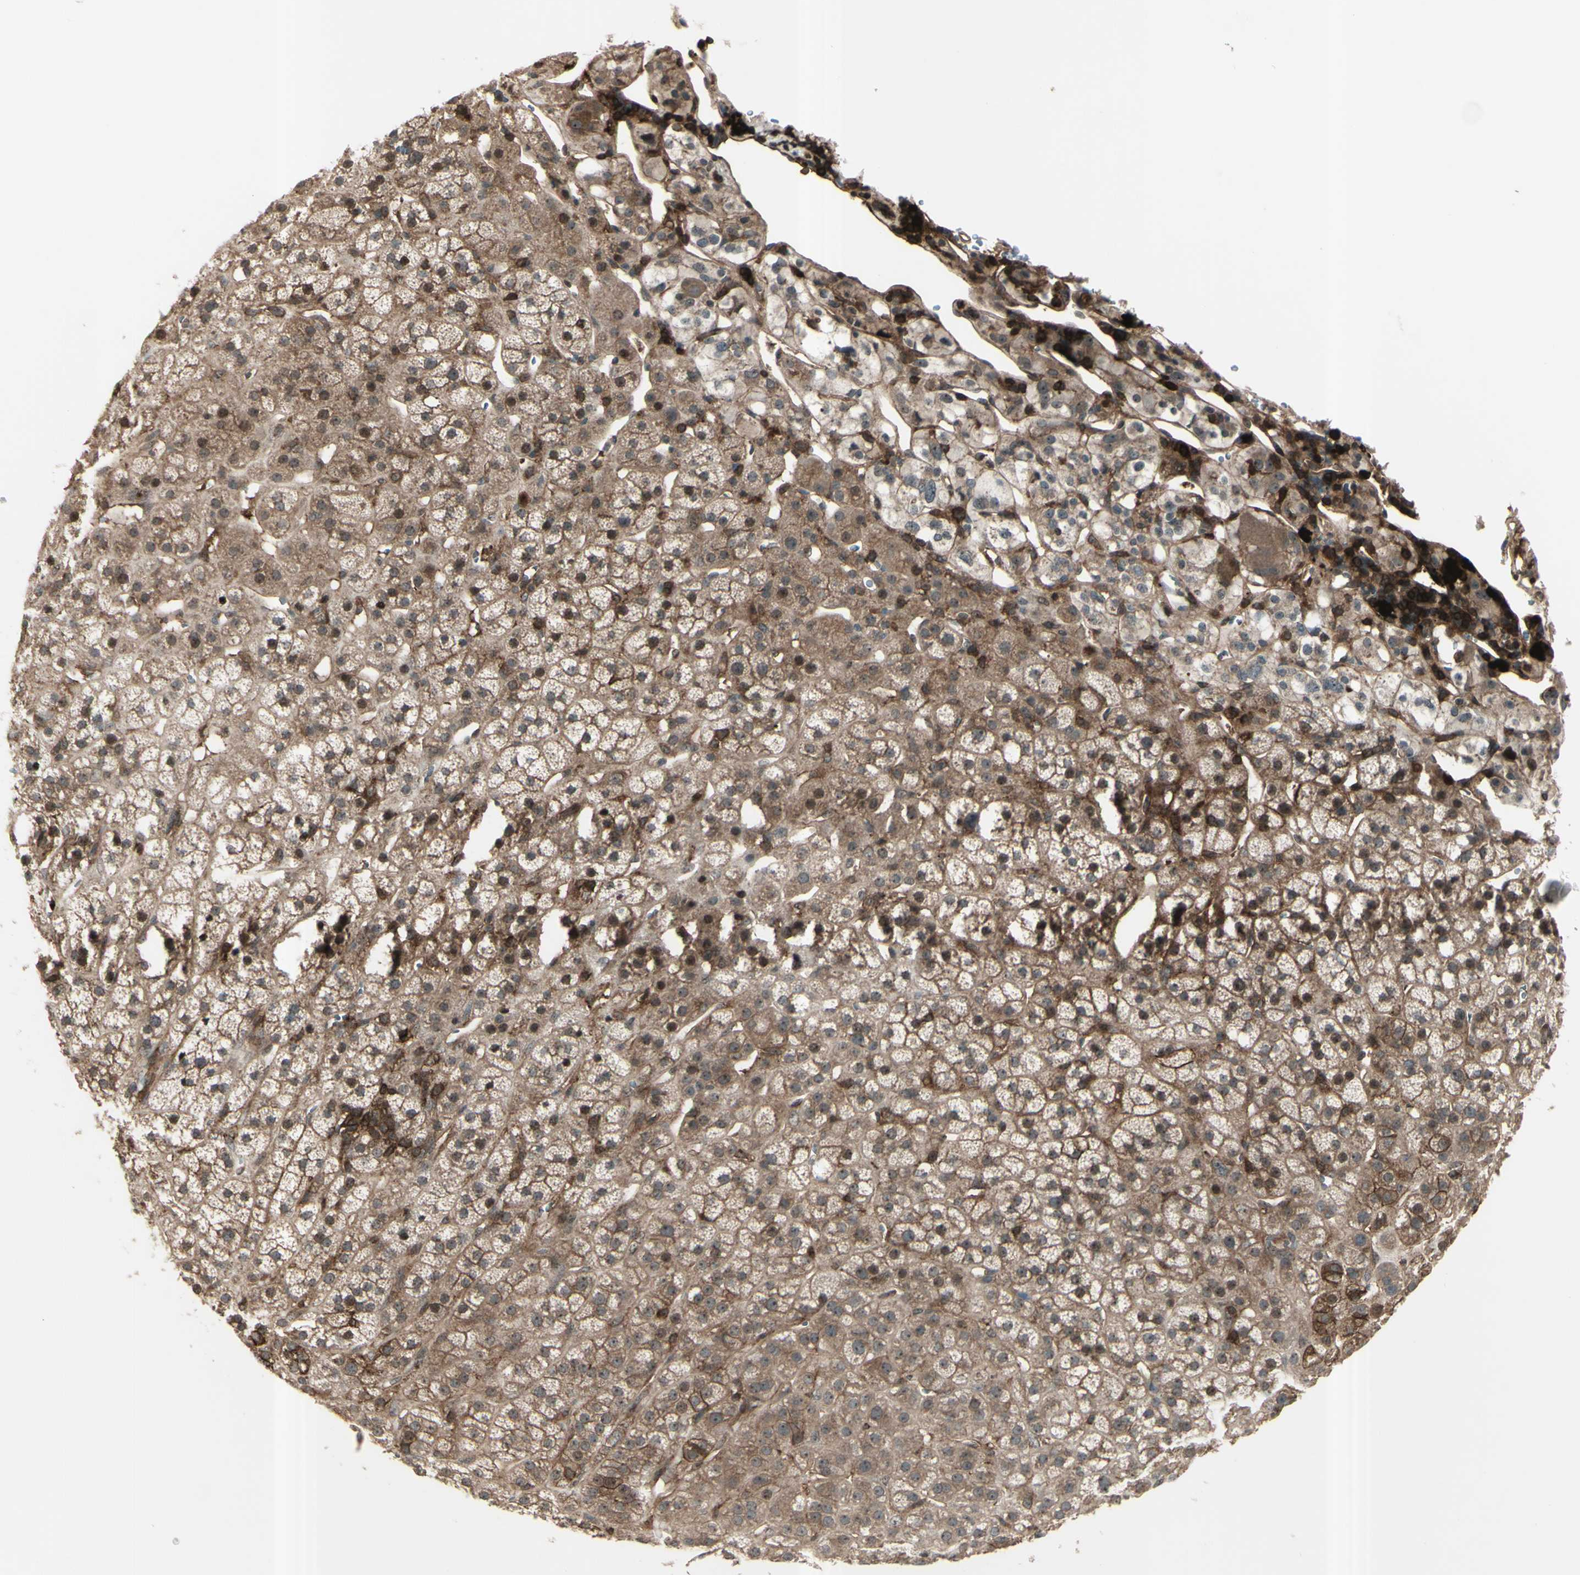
{"staining": {"intensity": "moderate", "quantity": ">75%", "location": "cytoplasmic/membranous,nuclear"}, "tissue": "adrenal gland", "cell_type": "Glandular cells", "image_type": "normal", "snomed": [{"axis": "morphology", "description": "Normal tissue, NOS"}, {"axis": "topography", "description": "Adrenal gland"}], "caption": "Moderate cytoplasmic/membranous,nuclear expression is seen in approximately >75% of glandular cells in unremarkable adrenal gland. The staining was performed using DAB, with brown indicating positive protein expression. Nuclei are stained blue with hematoxylin.", "gene": "FXYD5", "patient": {"sex": "male", "age": 56}}